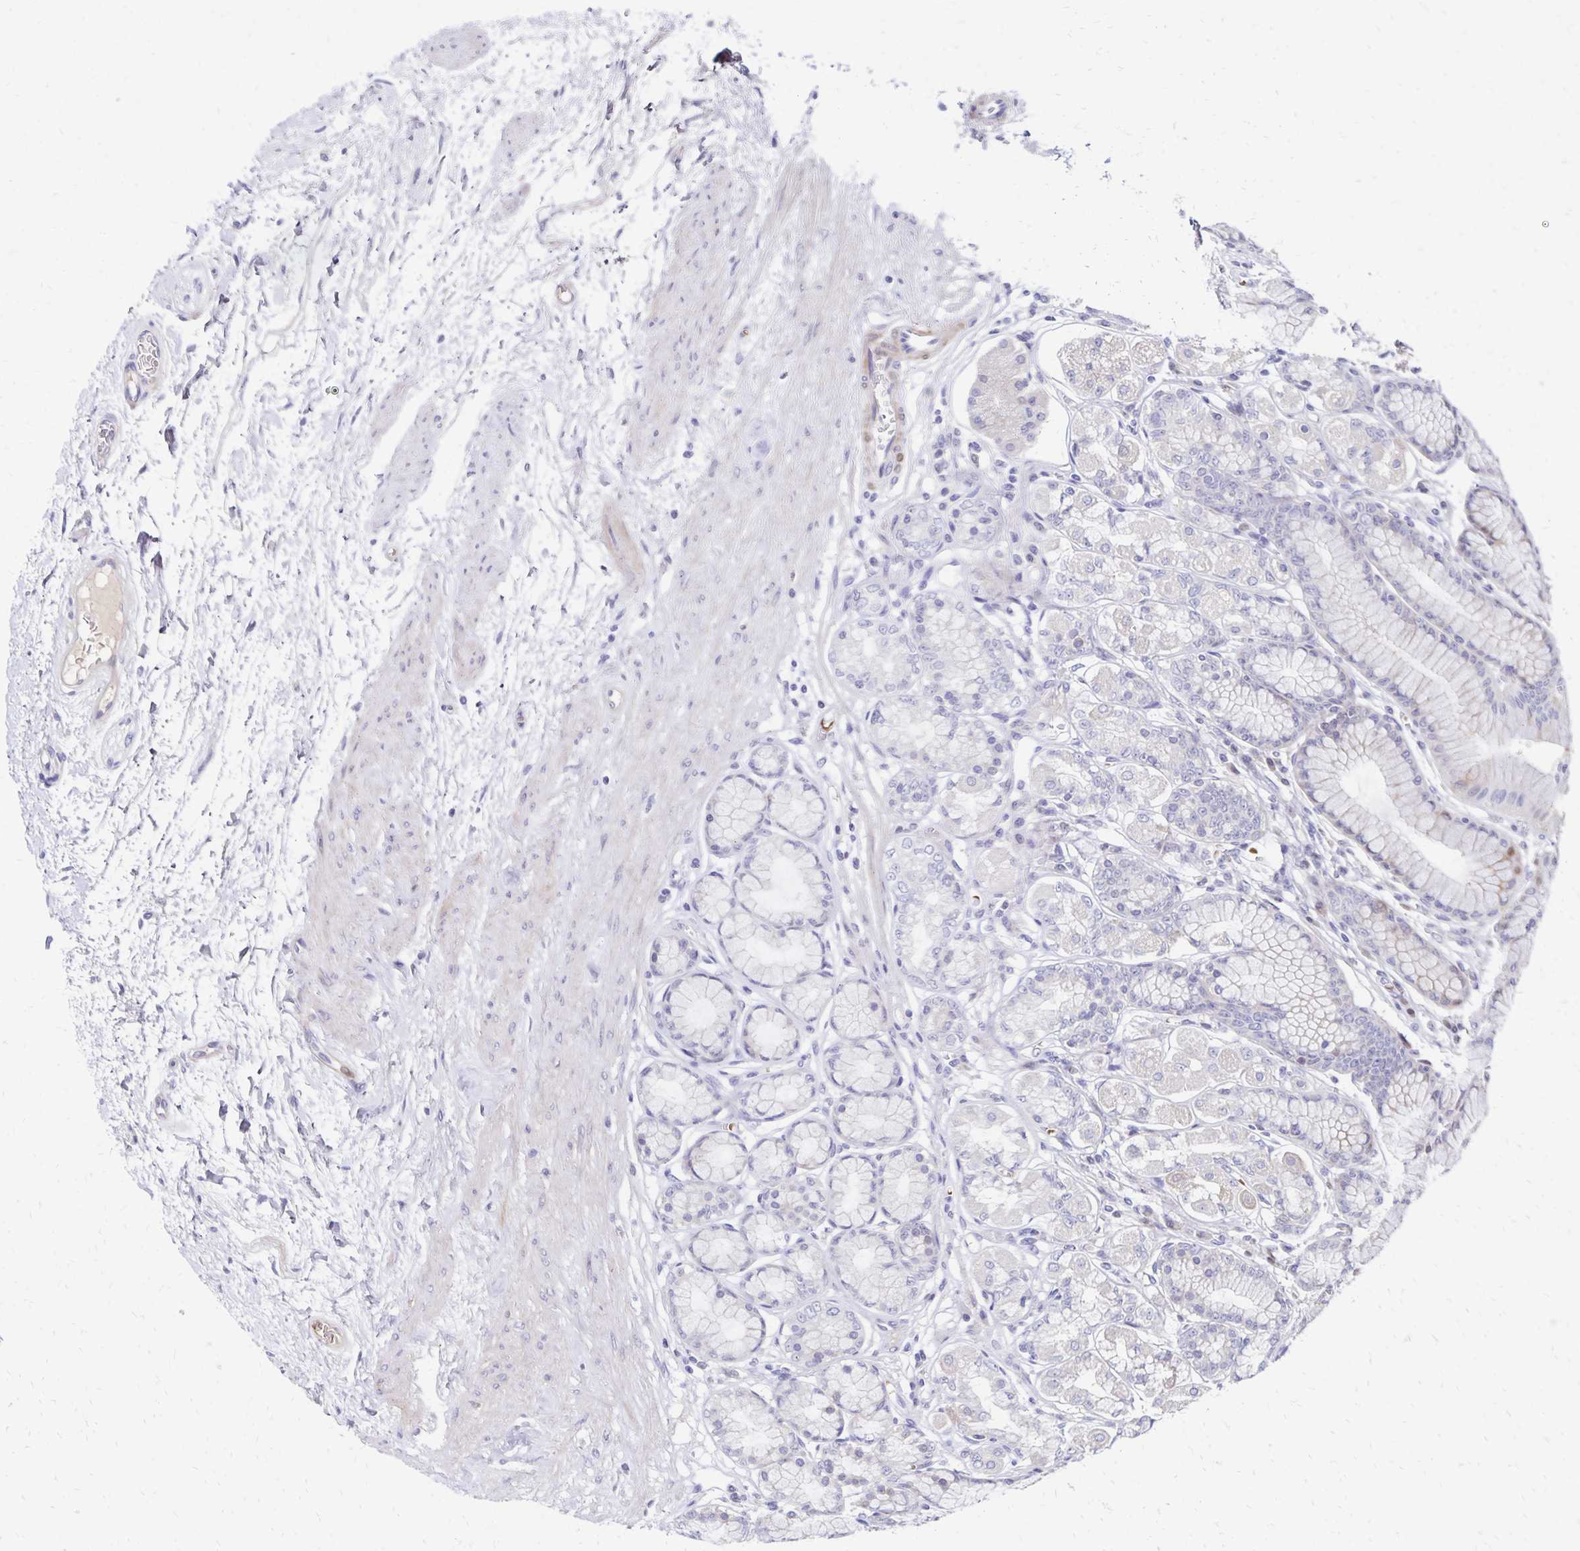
{"staining": {"intensity": "weak", "quantity": "<25%", "location": "cytoplasmic/membranous"}, "tissue": "stomach", "cell_type": "Glandular cells", "image_type": "normal", "snomed": [{"axis": "morphology", "description": "Normal tissue, NOS"}, {"axis": "topography", "description": "Stomach"}, {"axis": "topography", "description": "Stomach, lower"}], "caption": "Micrograph shows no protein positivity in glandular cells of unremarkable stomach. (DAB immunohistochemistry with hematoxylin counter stain).", "gene": "NECAP1", "patient": {"sex": "male", "age": 76}}